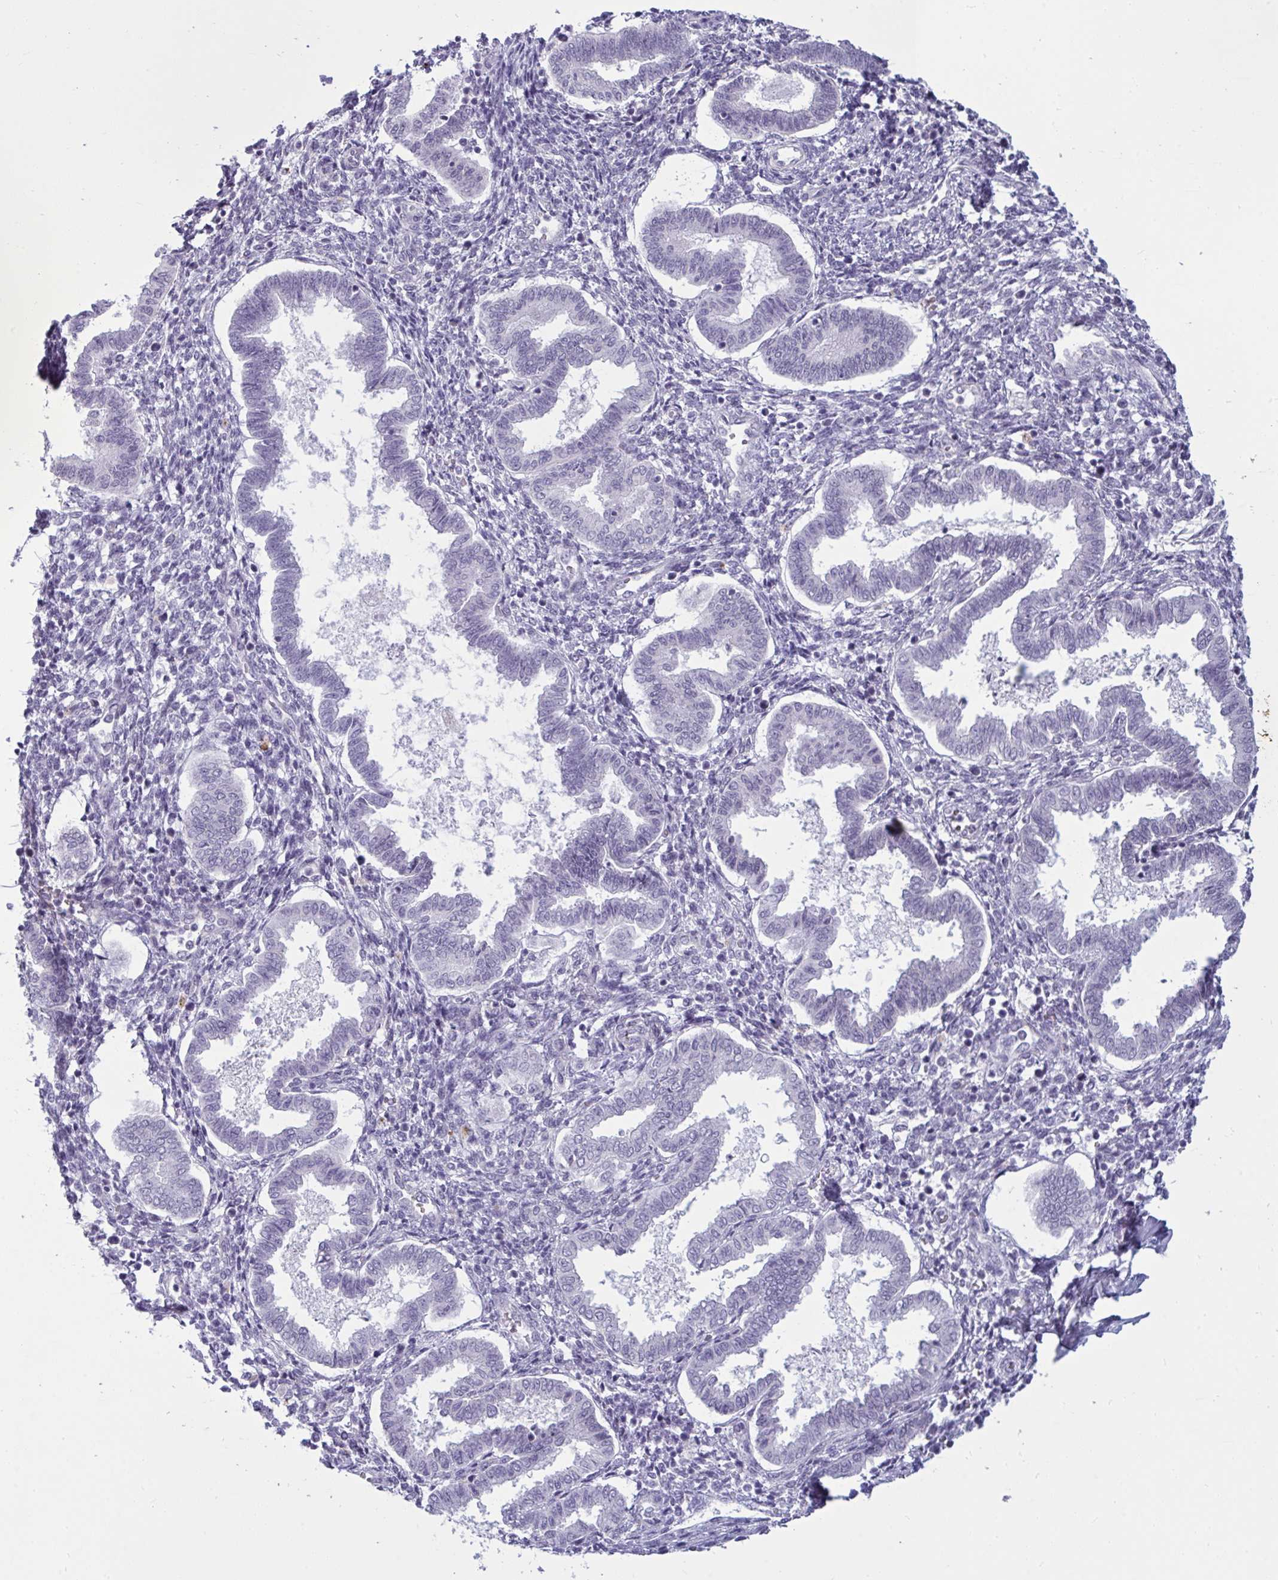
{"staining": {"intensity": "negative", "quantity": "none", "location": "none"}, "tissue": "endometrium", "cell_type": "Cells in endometrial stroma", "image_type": "normal", "snomed": [{"axis": "morphology", "description": "Normal tissue, NOS"}, {"axis": "topography", "description": "Endometrium"}], "caption": "Immunohistochemical staining of benign human endometrium displays no significant expression in cells in endometrial stroma.", "gene": "TBC1D4", "patient": {"sex": "female", "age": 24}}